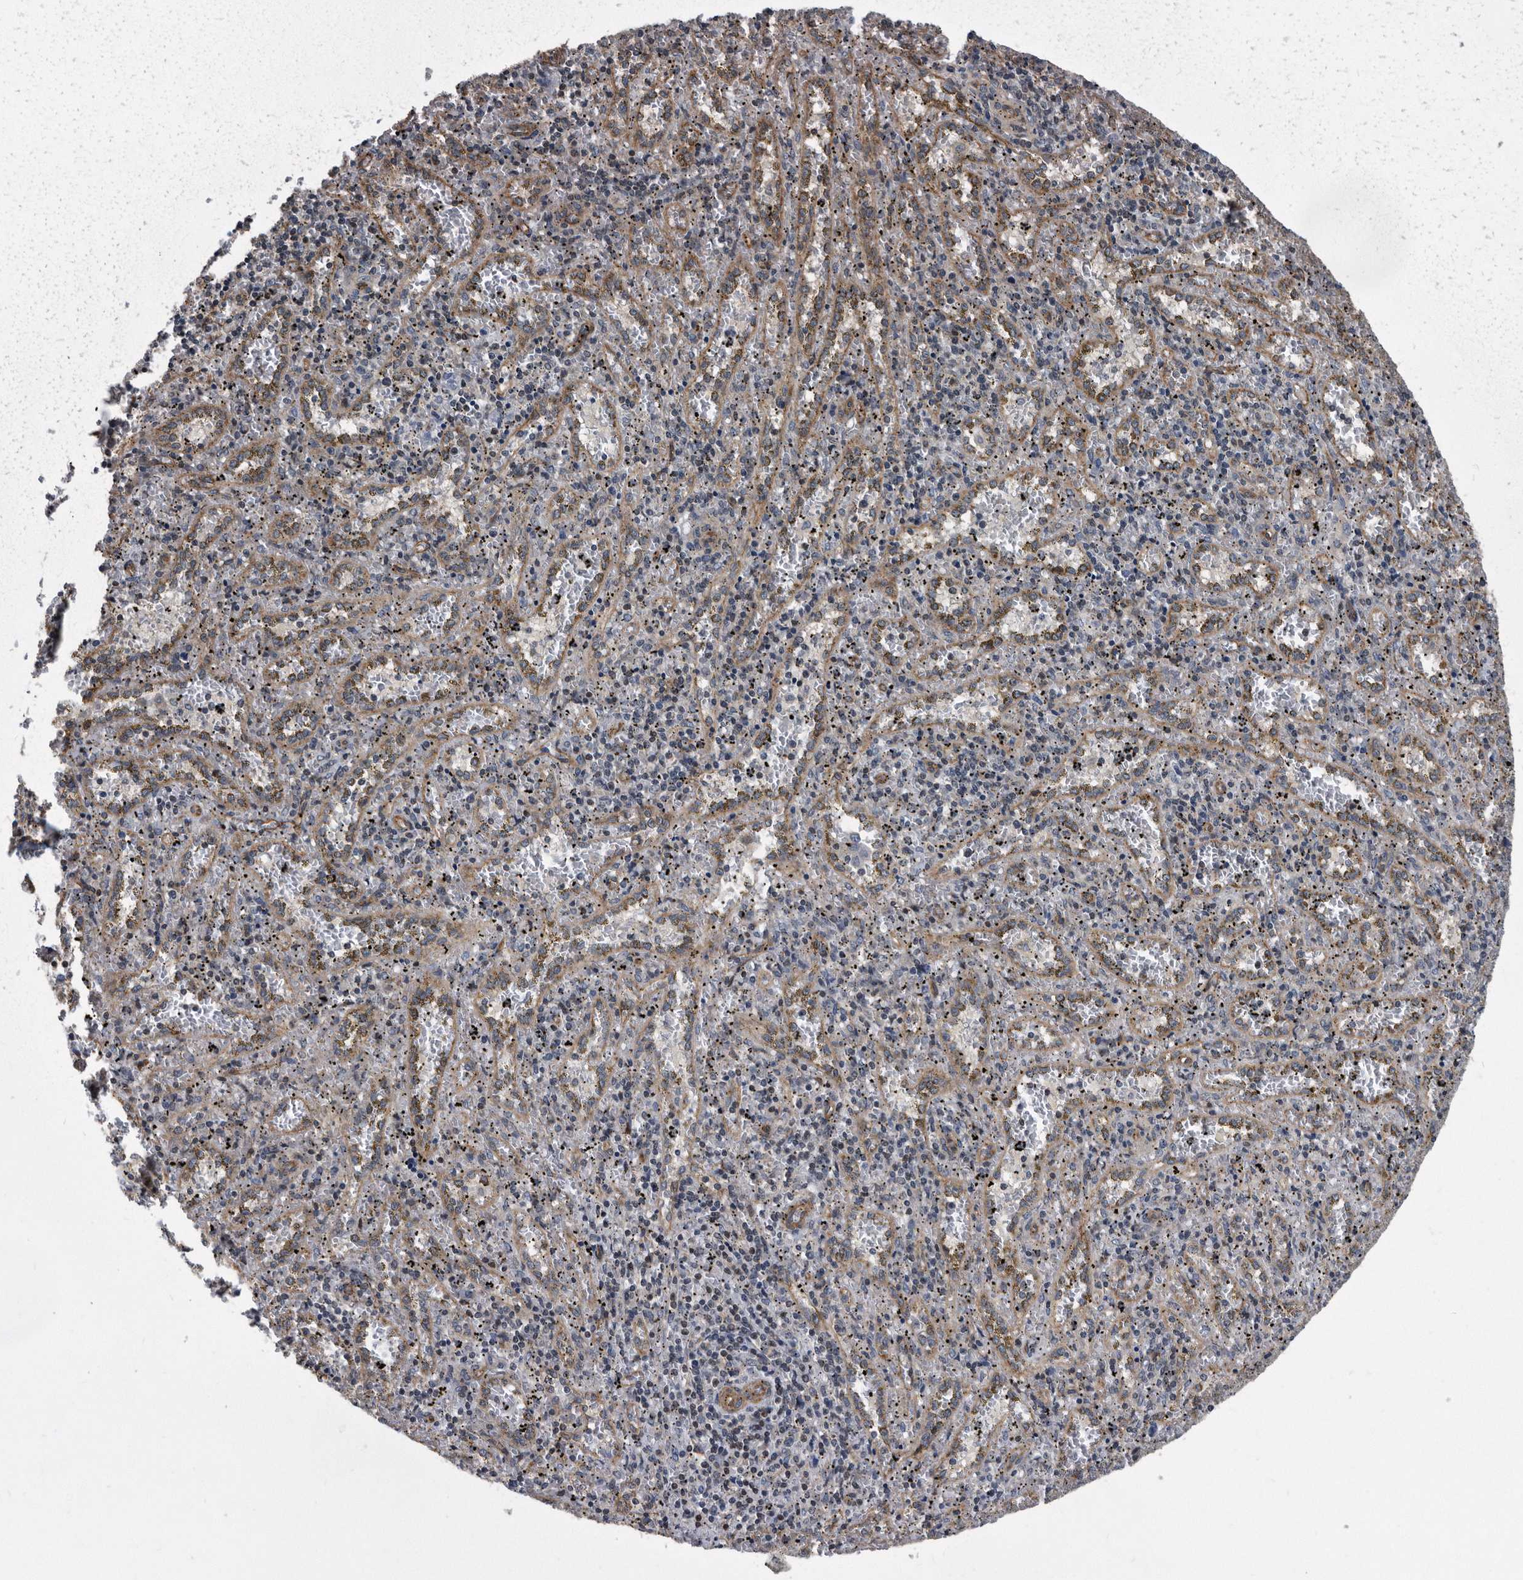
{"staining": {"intensity": "negative", "quantity": "none", "location": "none"}, "tissue": "spleen", "cell_type": "Cells in red pulp", "image_type": "normal", "snomed": [{"axis": "morphology", "description": "Normal tissue, NOS"}, {"axis": "topography", "description": "Spleen"}], "caption": "DAB immunohistochemical staining of unremarkable human spleen exhibits no significant positivity in cells in red pulp. (DAB (3,3'-diaminobenzidine) IHC visualized using brightfield microscopy, high magnification).", "gene": "ARMCX1", "patient": {"sex": "male", "age": 11}}